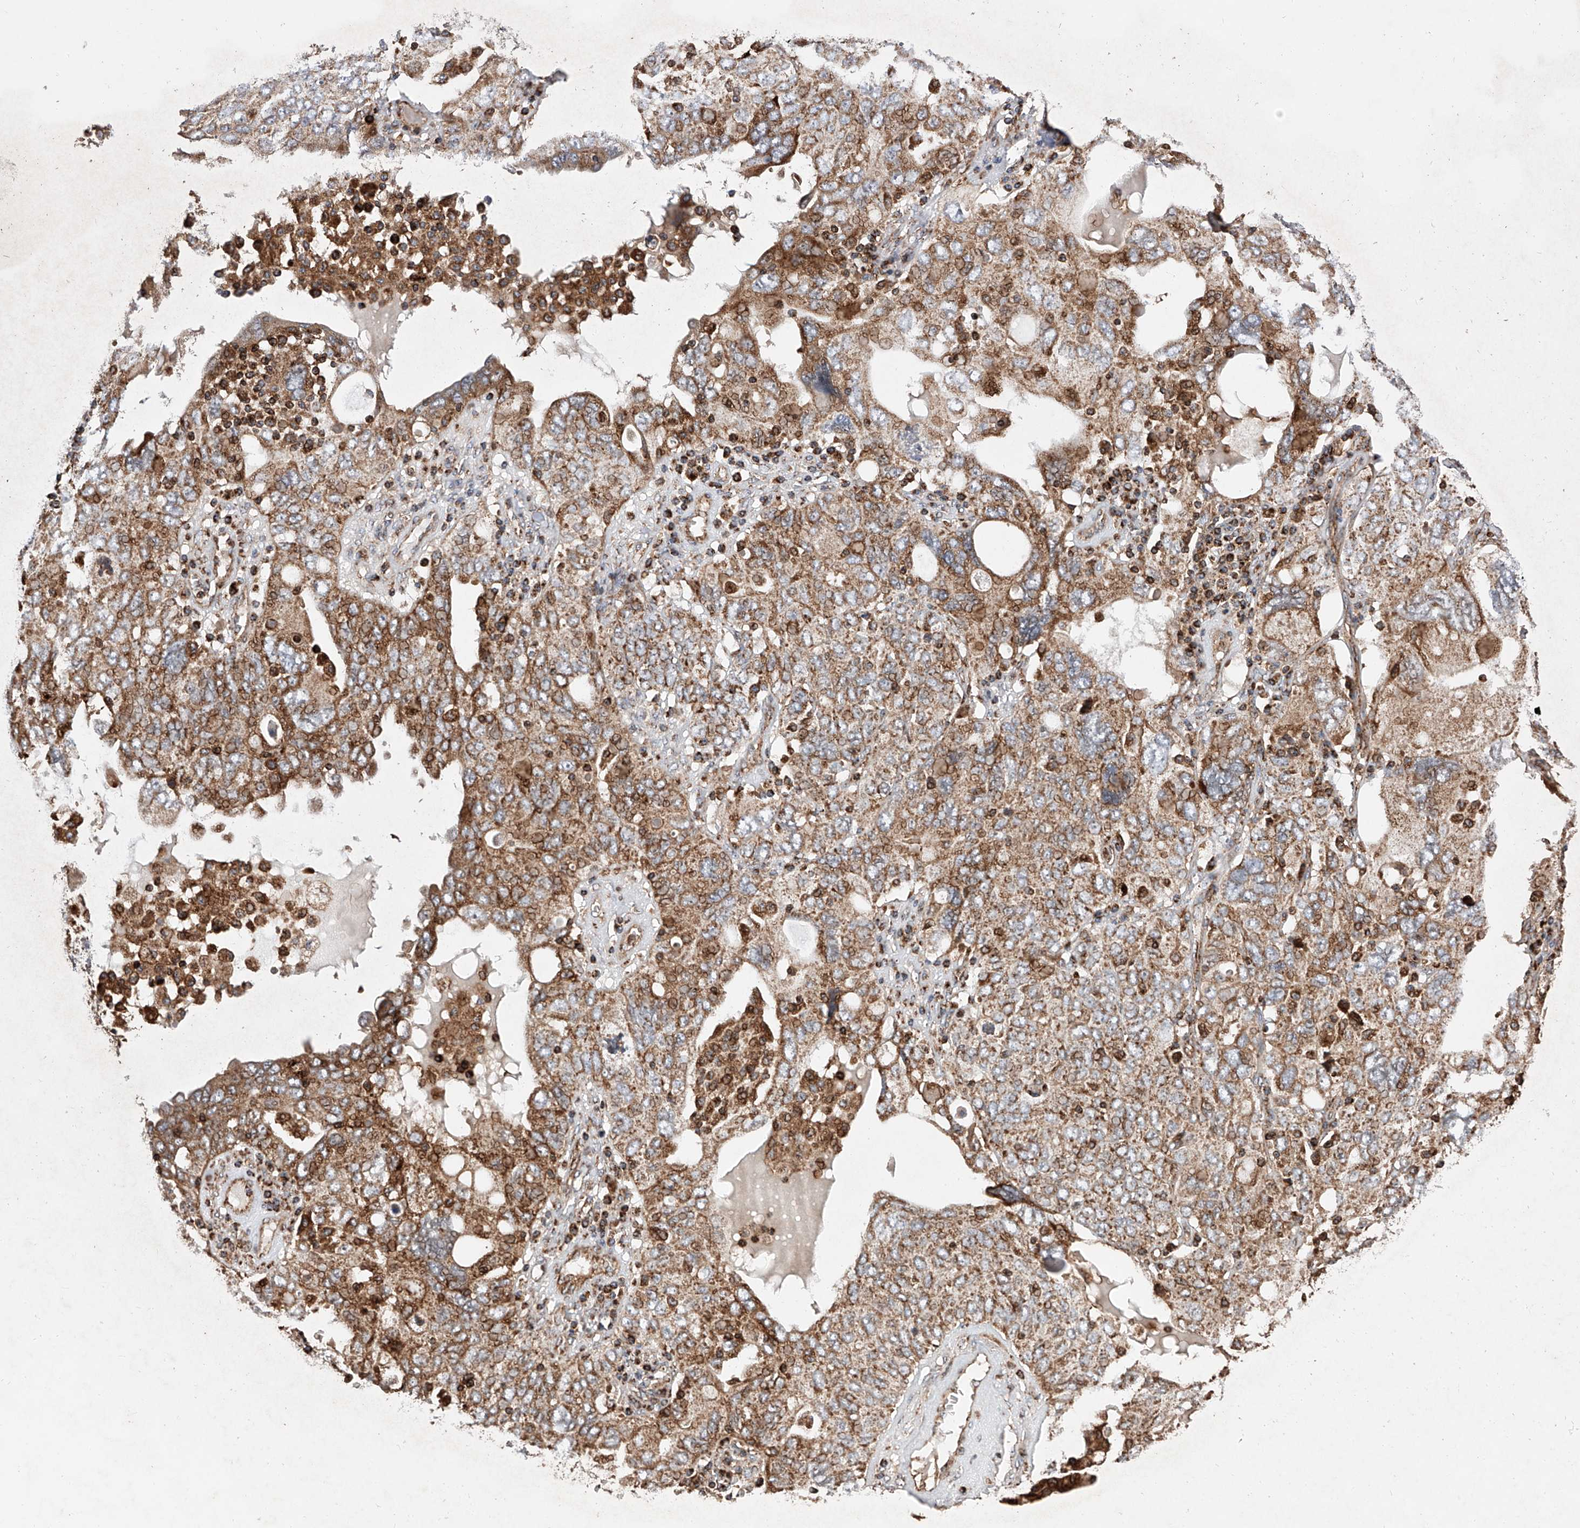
{"staining": {"intensity": "moderate", "quantity": ">75%", "location": "cytoplasmic/membranous"}, "tissue": "ovarian cancer", "cell_type": "Tumor cells", "image_type": "cancer", "snomed": [{"axis": "morphology", "description": "Carcinoma, endometroid"}, {"axis": "topography", "description": "Ovary"}], "caption": "Immunohistochemical staining of ovarian endometroid carcinoma shows medium levels of moderate cytoplasmic/membranous protein positivity in approximately >75% of tumor cells.", "gene": "PISD", "patient": {"sex": "female", "age": 62}}